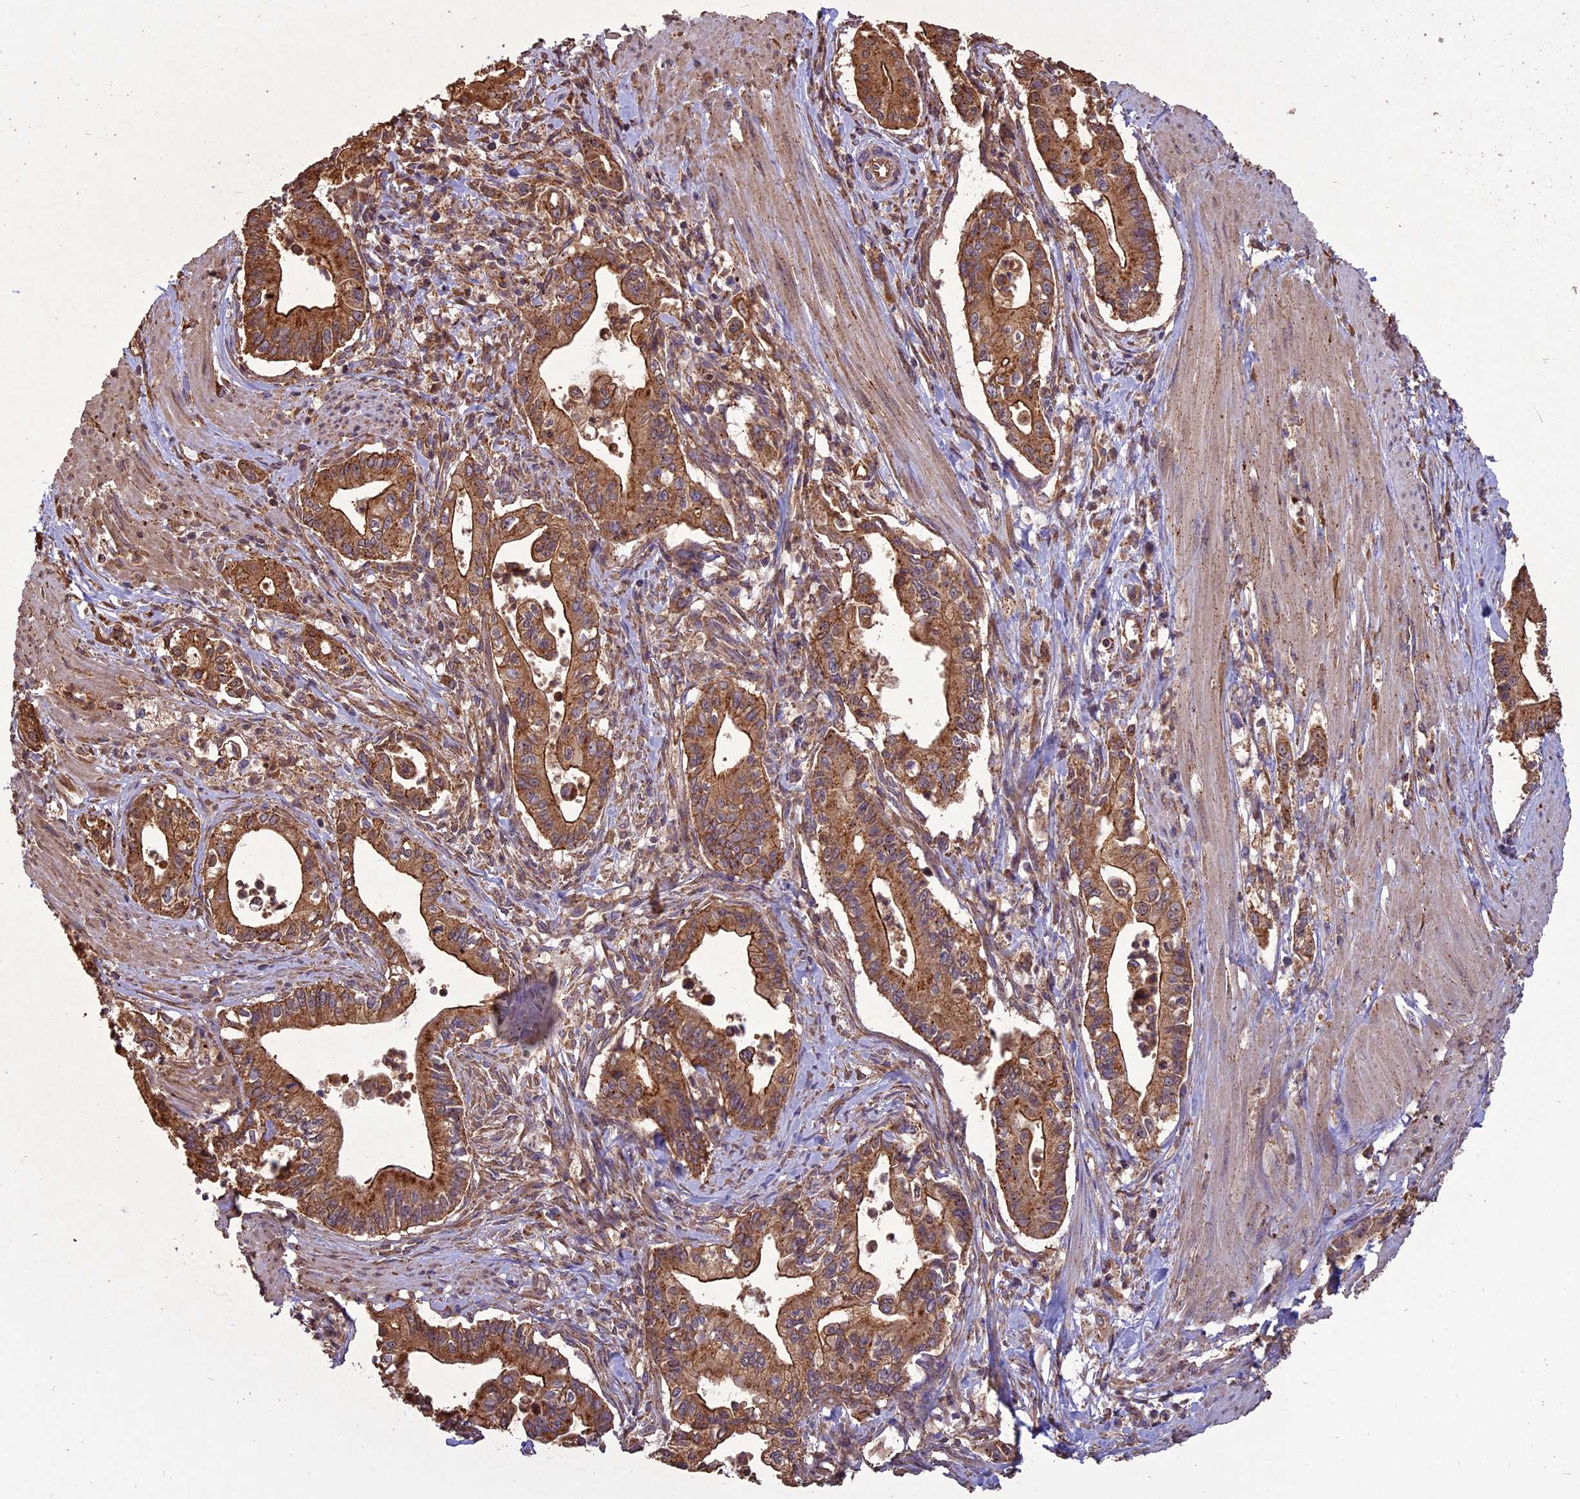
{"staining": {"intensity": "moderate", "quantity": ">75%", "location": "cytoplasmic/membranous"}, "tissue": "pancreatic cancer", "cell_type": "Tumor cells", "image_type": "cancer", "snomed": [{"axis": "morphology", "description": "Adenocarcinoma, NOS"}, {"axis": "topography", "description": "Pancreas"}], "caption": "Approximately >75% of tumor cells in human pancreatic adenocarcinoma reveal moderate cytoplasmic/membranous protein staining as visualized by brown immunohistochemical staining.", "gene": "CHMP2A", "patient": {"sex": "male", "age": 78}}